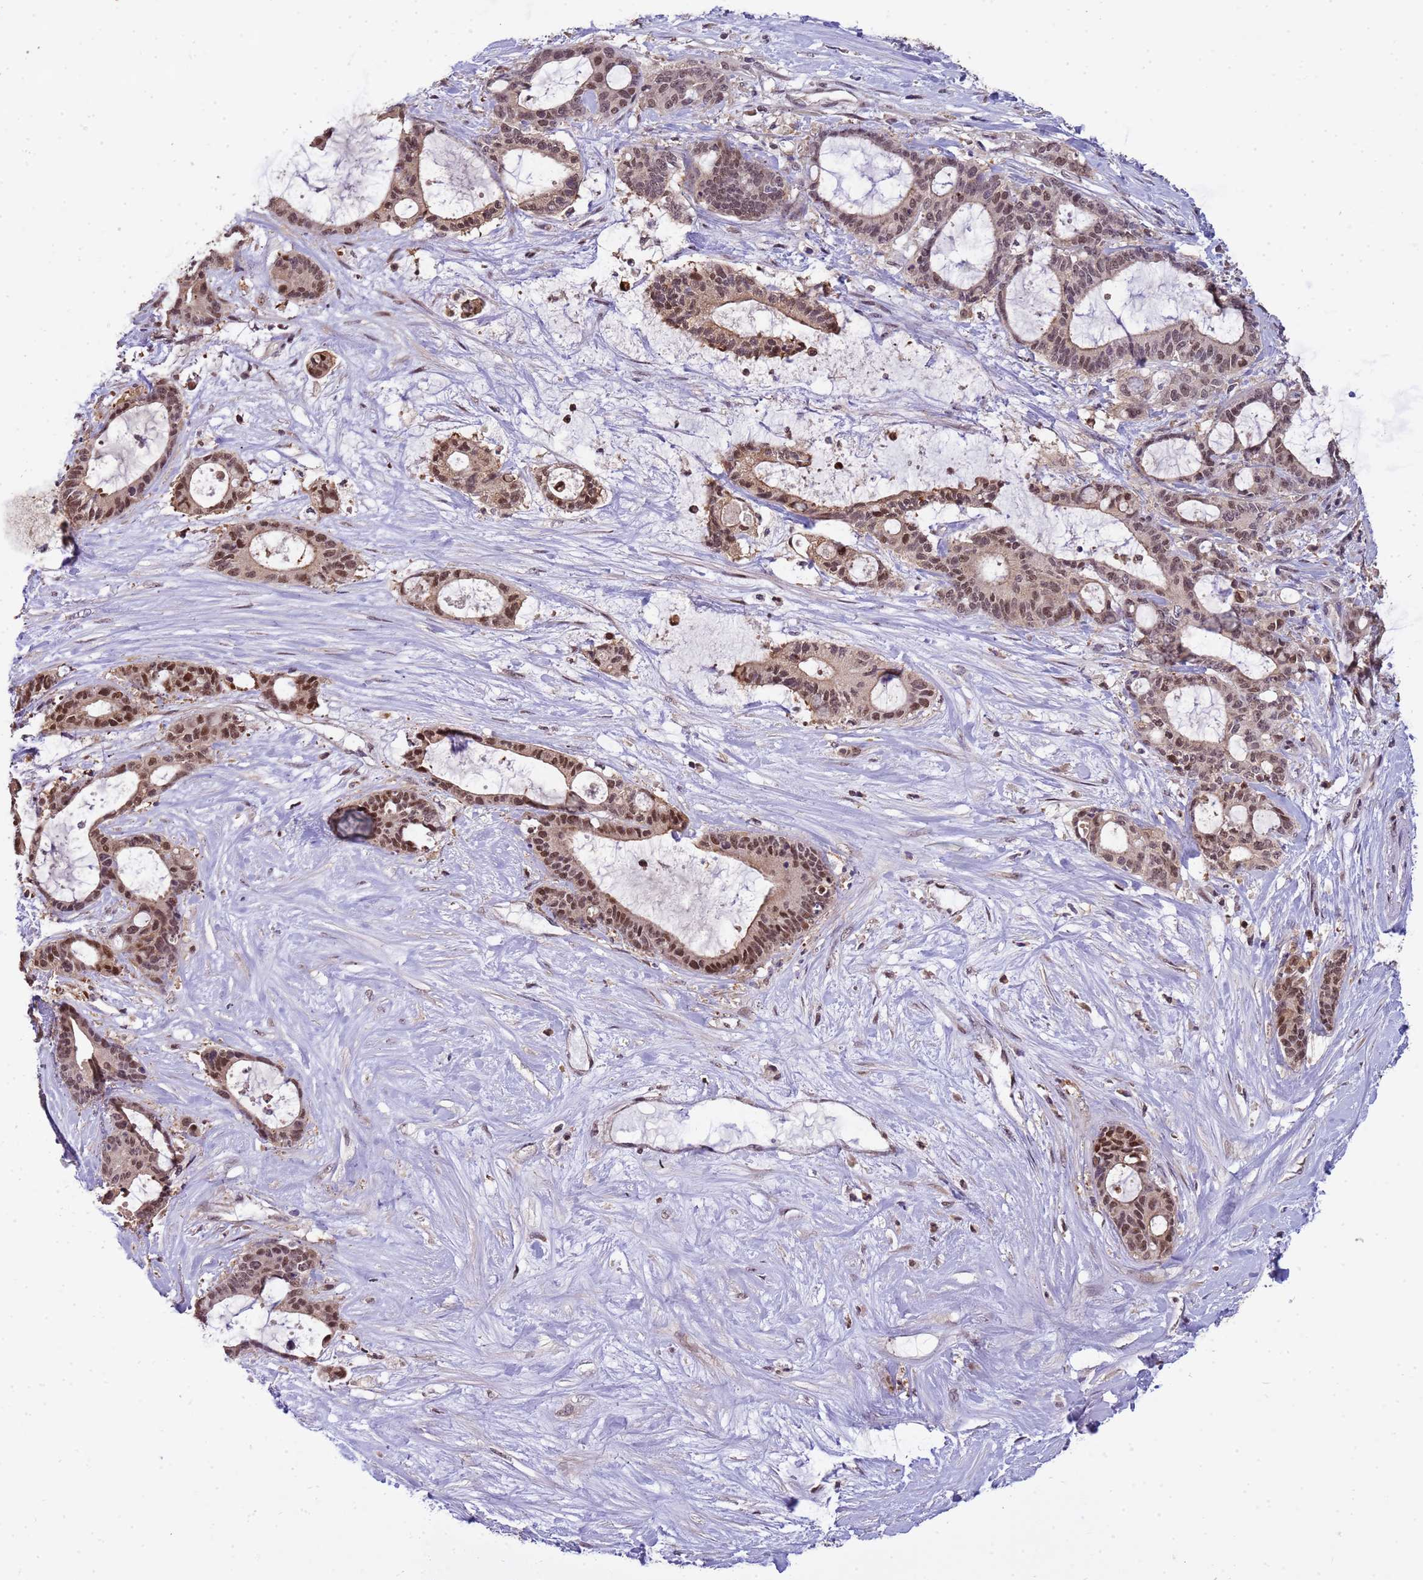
{"staining": {"intensity": "moderate", "quantity": ">75%", "location": "nuclear"}, "tissue": "liver cancer", "cell_type": "Tumor cells", "image_type": "cancer", "snomed": [{"axis": "morphology", "description": "Normal tissue, NOS"}, {"axis": "morphology", "description": "Cholangiocarcinoma"}, {"axis": "topography", "description": "Liver"}, {"axis": "topography", "description": "Peripheral nerve tissue"}], "caption": "Immunohistochemical staining of liver cholangiocarcinoma shows moderate nuclear protein expression in about >75% of tumor cells.", "gene": "ZBTB5", "patient": {"sex": "female", "age": 73}}